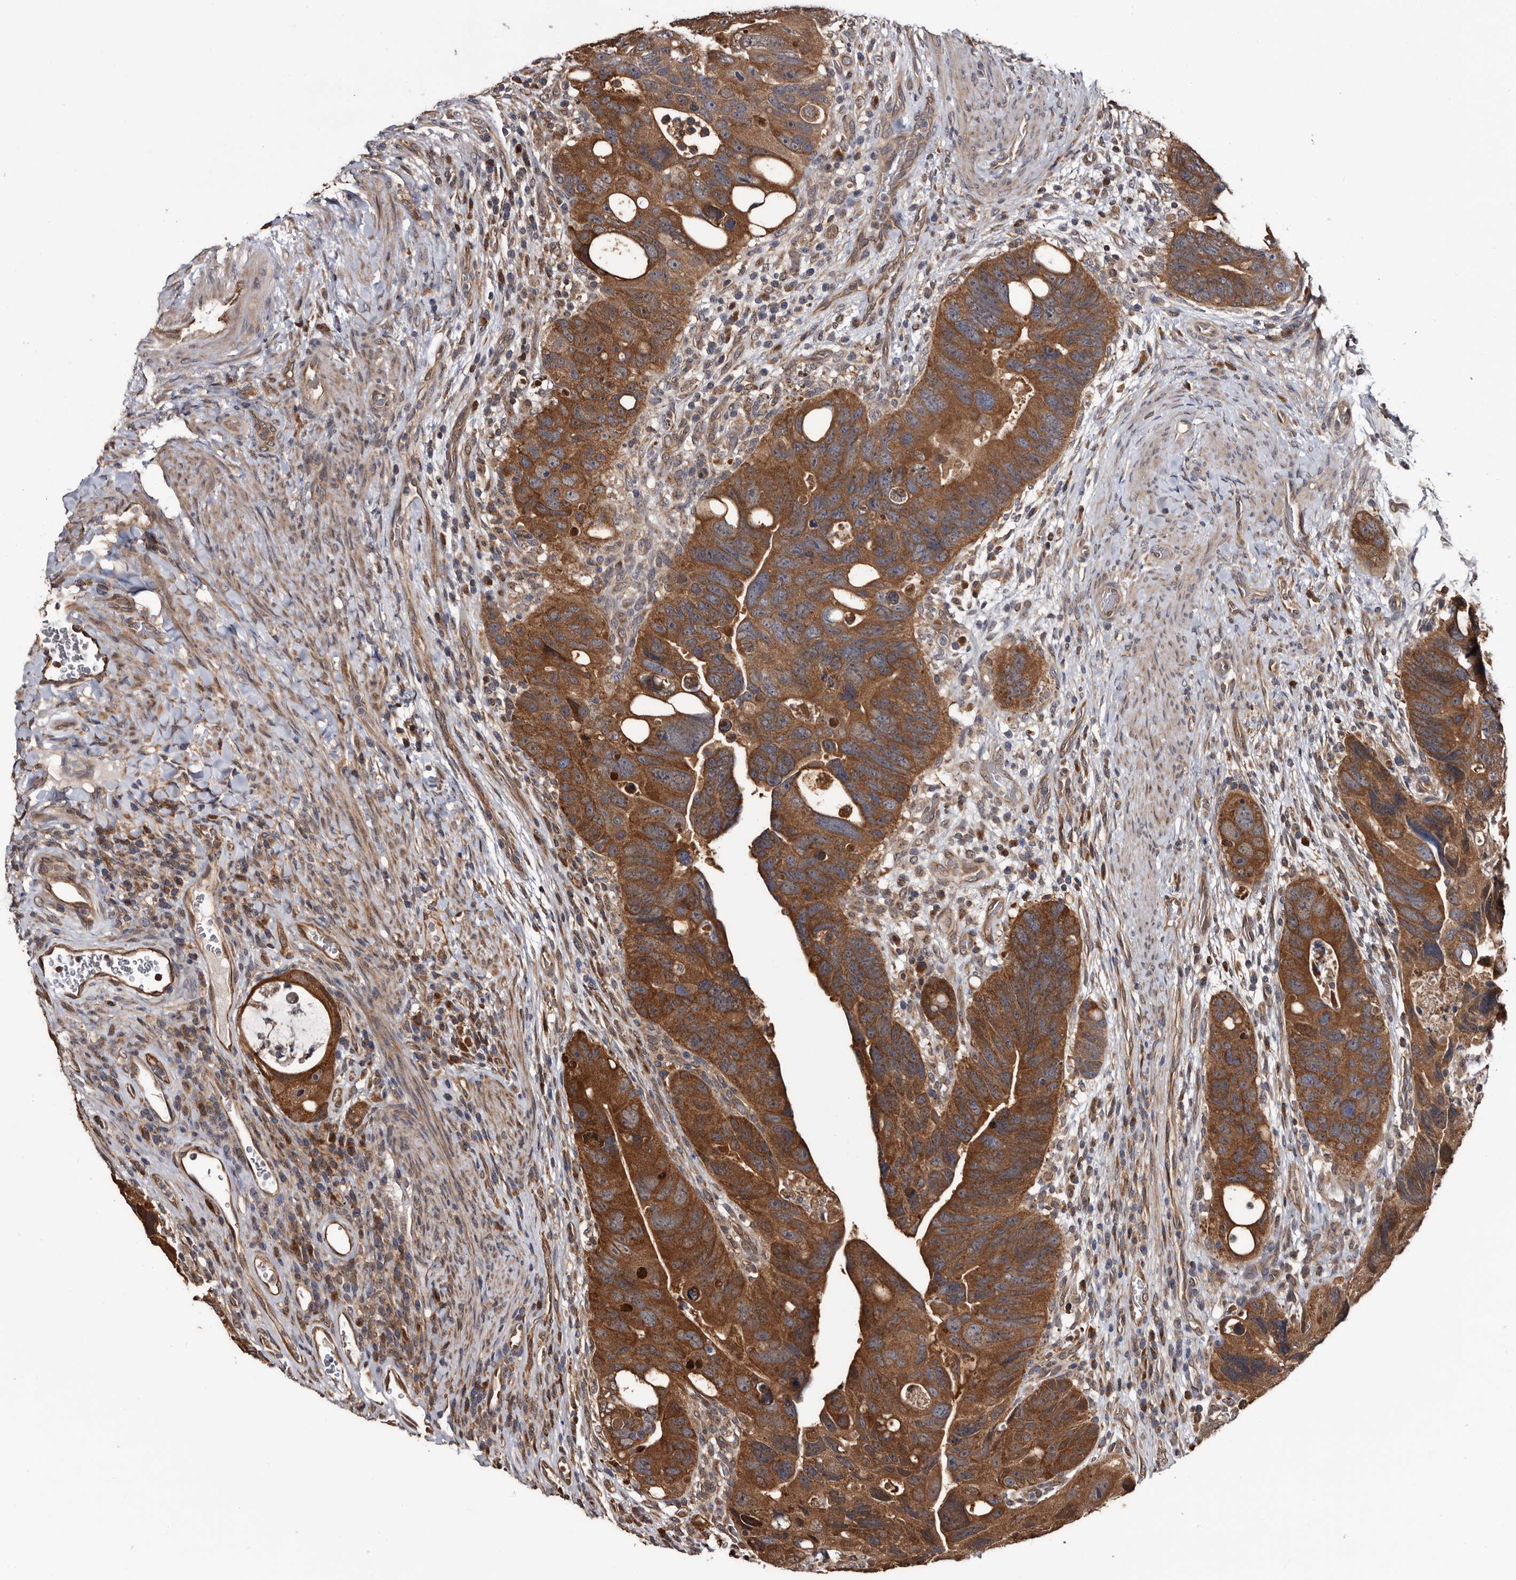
{"staining": {"intensity": "strong", "quantity": ">75%", "location": "cytoplasmic/membranous"}, "tissue": "colorectal cancer", "cell_type": "Tumor cells", "image_type": "cancer", "snomed": [{"axis": "morphology", "description": "Adenocarcinoma, NOS"}, {"axis": "topography", "description": "Rectum"}], "caption": "Human colorectal cancer stained with a protein marker exhibits strong staining in tumor cells.", "gene": "TTI2", "patient": {"sex": "male", "age": 59}}